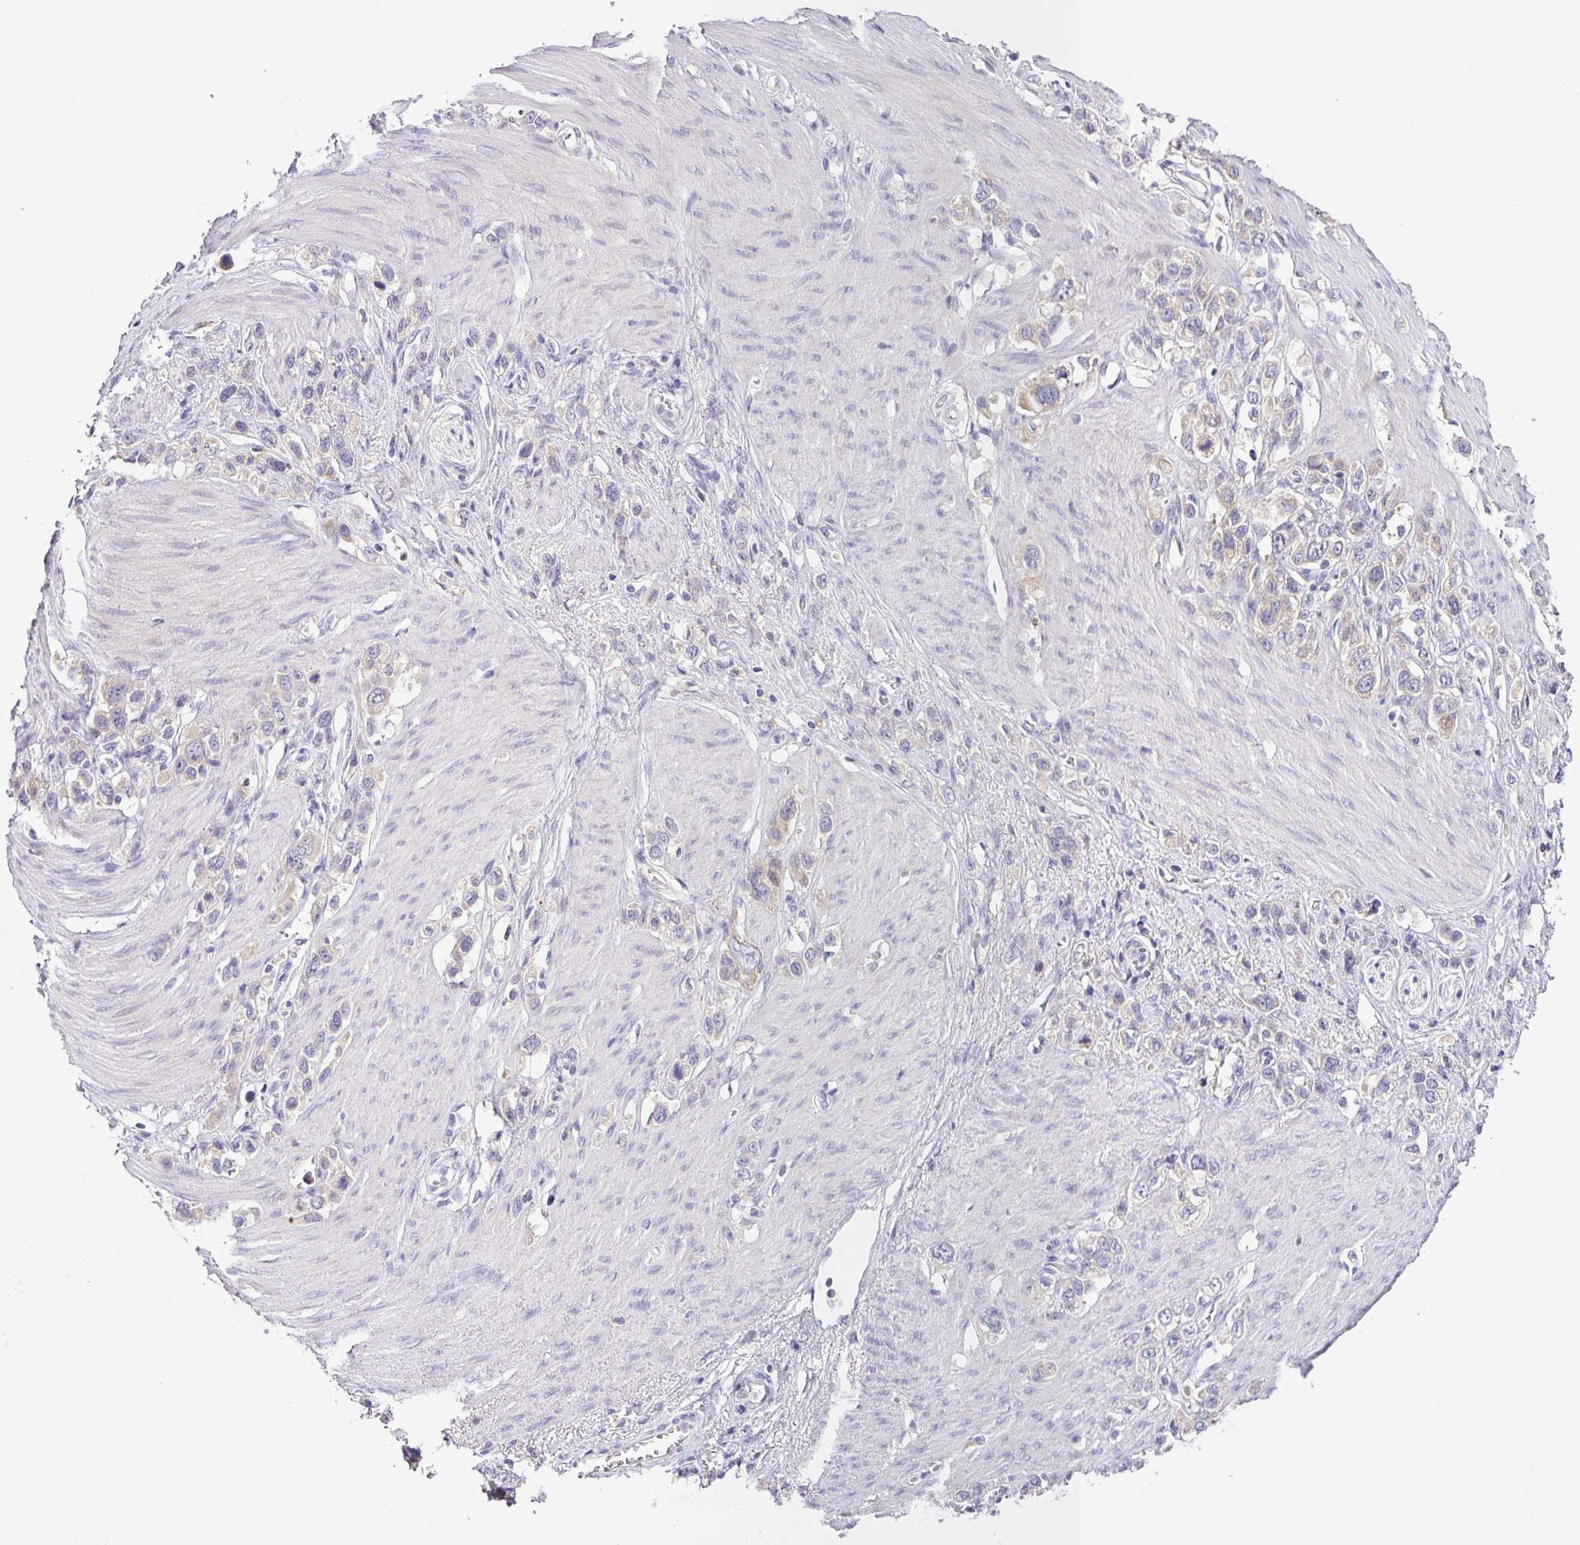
{"staining": {"intensity": "negative", "quantity": "none", "location": "none"}, "tissue": "stomach cancer", "cell_type": "Tumor cells", "image_type": "cancer", "snomed": [{"axis": "morphology", "description": "Adenocarcinoma, NOS"}, {"axis": "topography", "description": "Stomach"}], "caption": "Protein analysis of adenocarcinoma (stomach) demonstrates no significant positivity in tumor cells.", "gene": "SFTPB", "patient": {"sex": "female", "age": 65}}